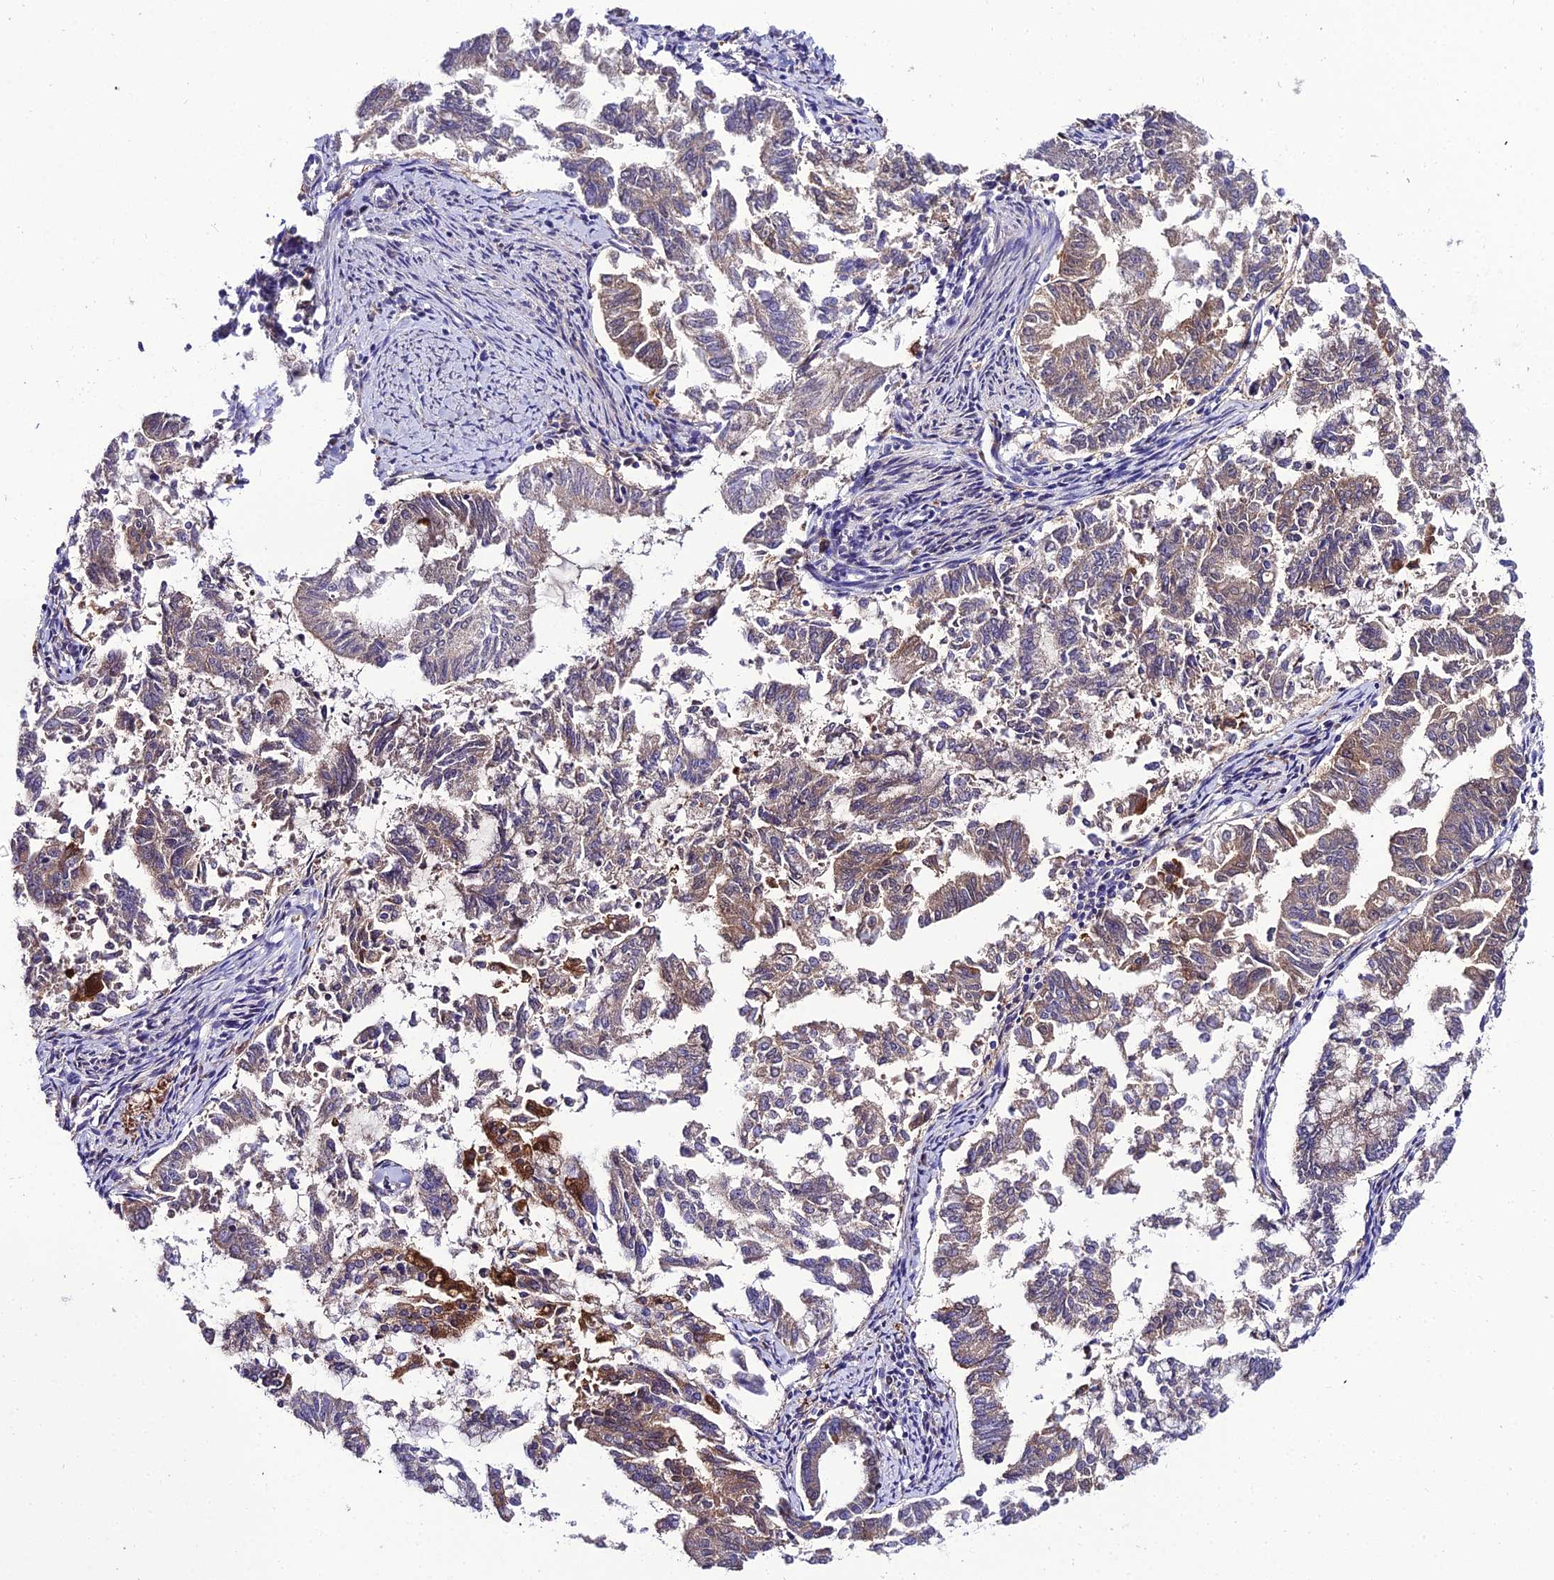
{"staining": {"intensity": "moderate", "quantity": "<25%", "location": "cytoplasmic/membranous"}, "tissue": "endometrial cancer", "cell_type": "Tumor cells", "image_type": "cancer", "snomed": [{"axis": "morphology", "description": "Adenocarcinoma, NOS"}, {"axis": "topography", "description": "Endometrium"}], "caption": "High-power microscopy captured an immunohistochemistry (IHC) micrograph of endometrial cancer, revealing moderate cytoplasmic/membranous positivity in about <25% of tumor cells.", "gene": "C2orf69", "patient": {"sex": "female", "age": 79}}